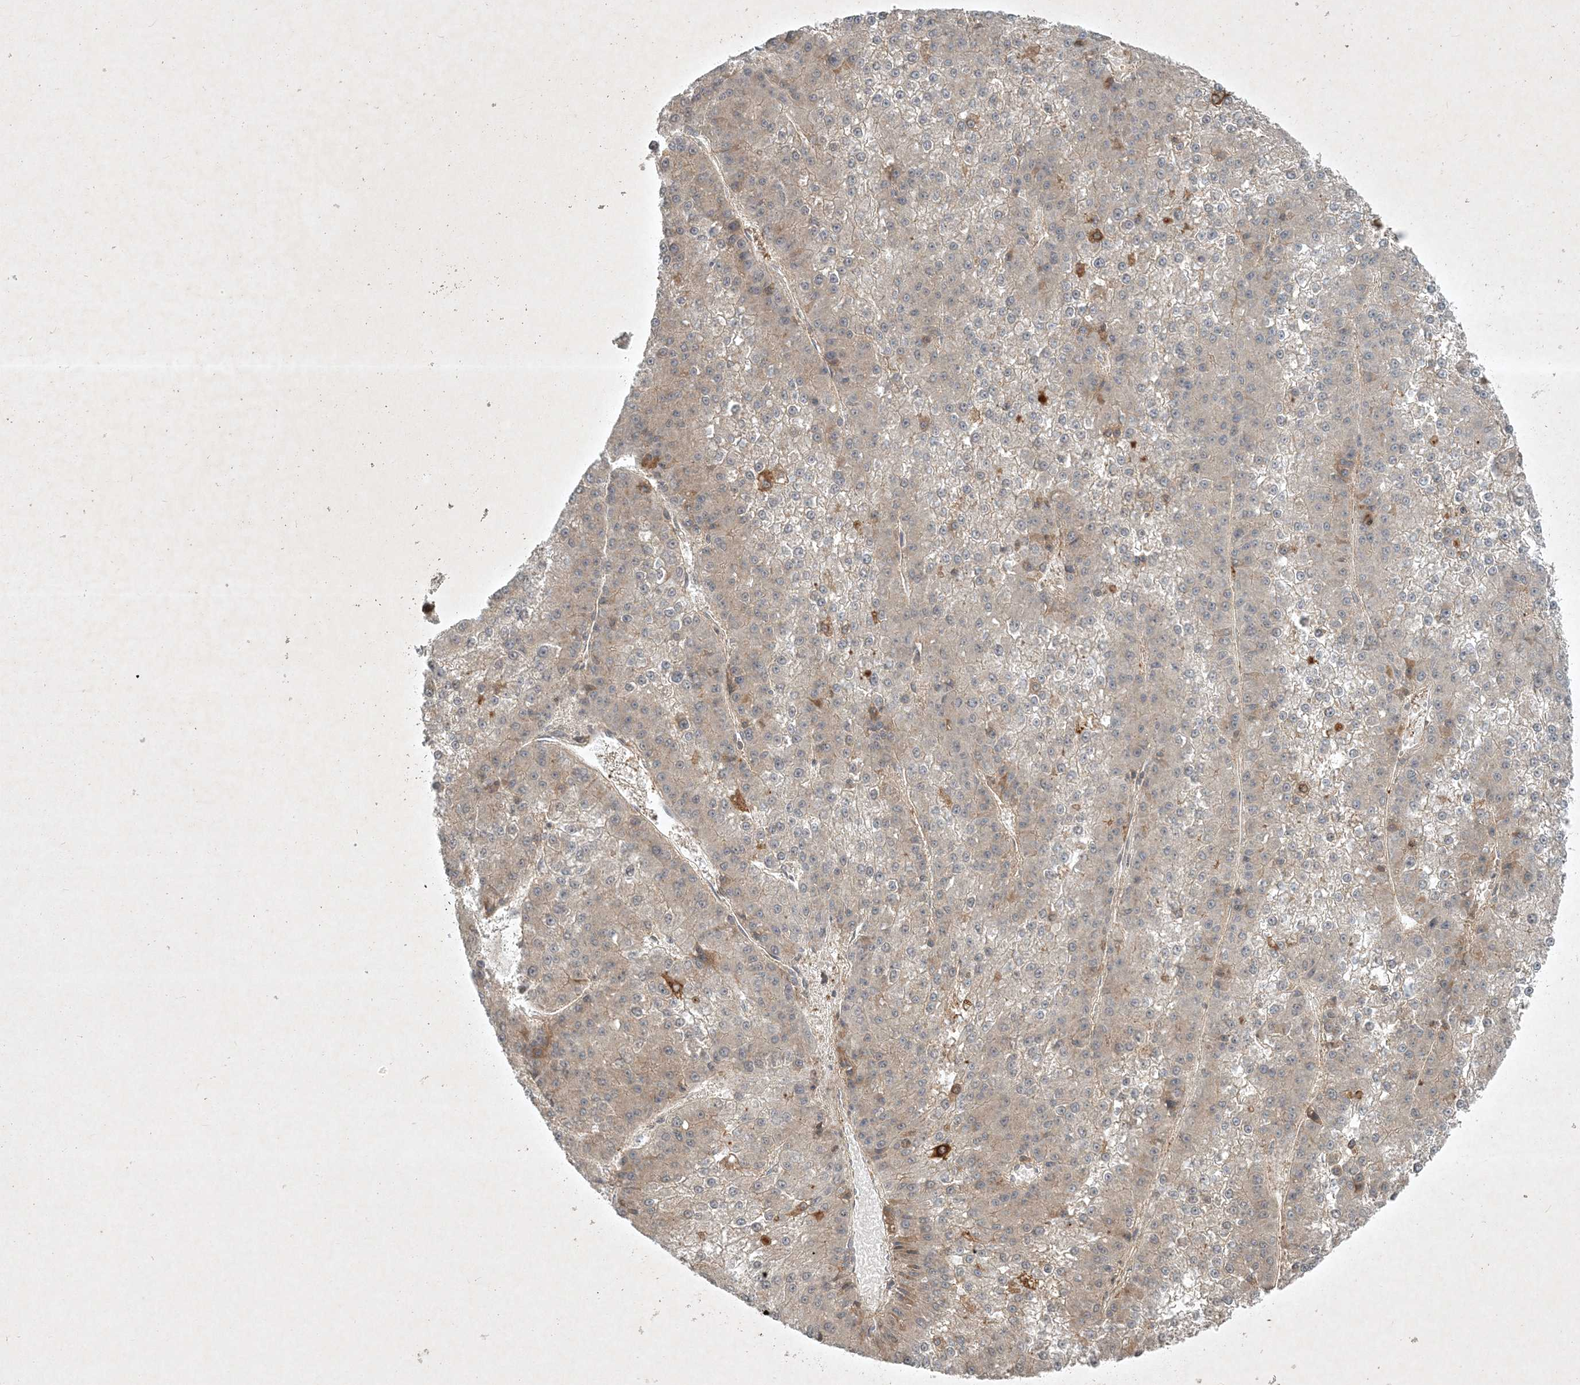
{"staining": {"intensity": "negative", "quantity": "none", "location": "none"}, "tissue": "liver cancer", "cell_type": "Tumor cells", "image_type": "cancer", "snomed": [{"axis": "morphology", "description": "Carcinoma, Hepatocellular, NOS"}, {"axis": "topography", "description": "Liver"}], "caption": "This is a image of IHC staining of liver cancer, which shows no staining in tumor cells.", "gene": "TNFAIP6", "patient": {"sex": "female", "age": 73}}